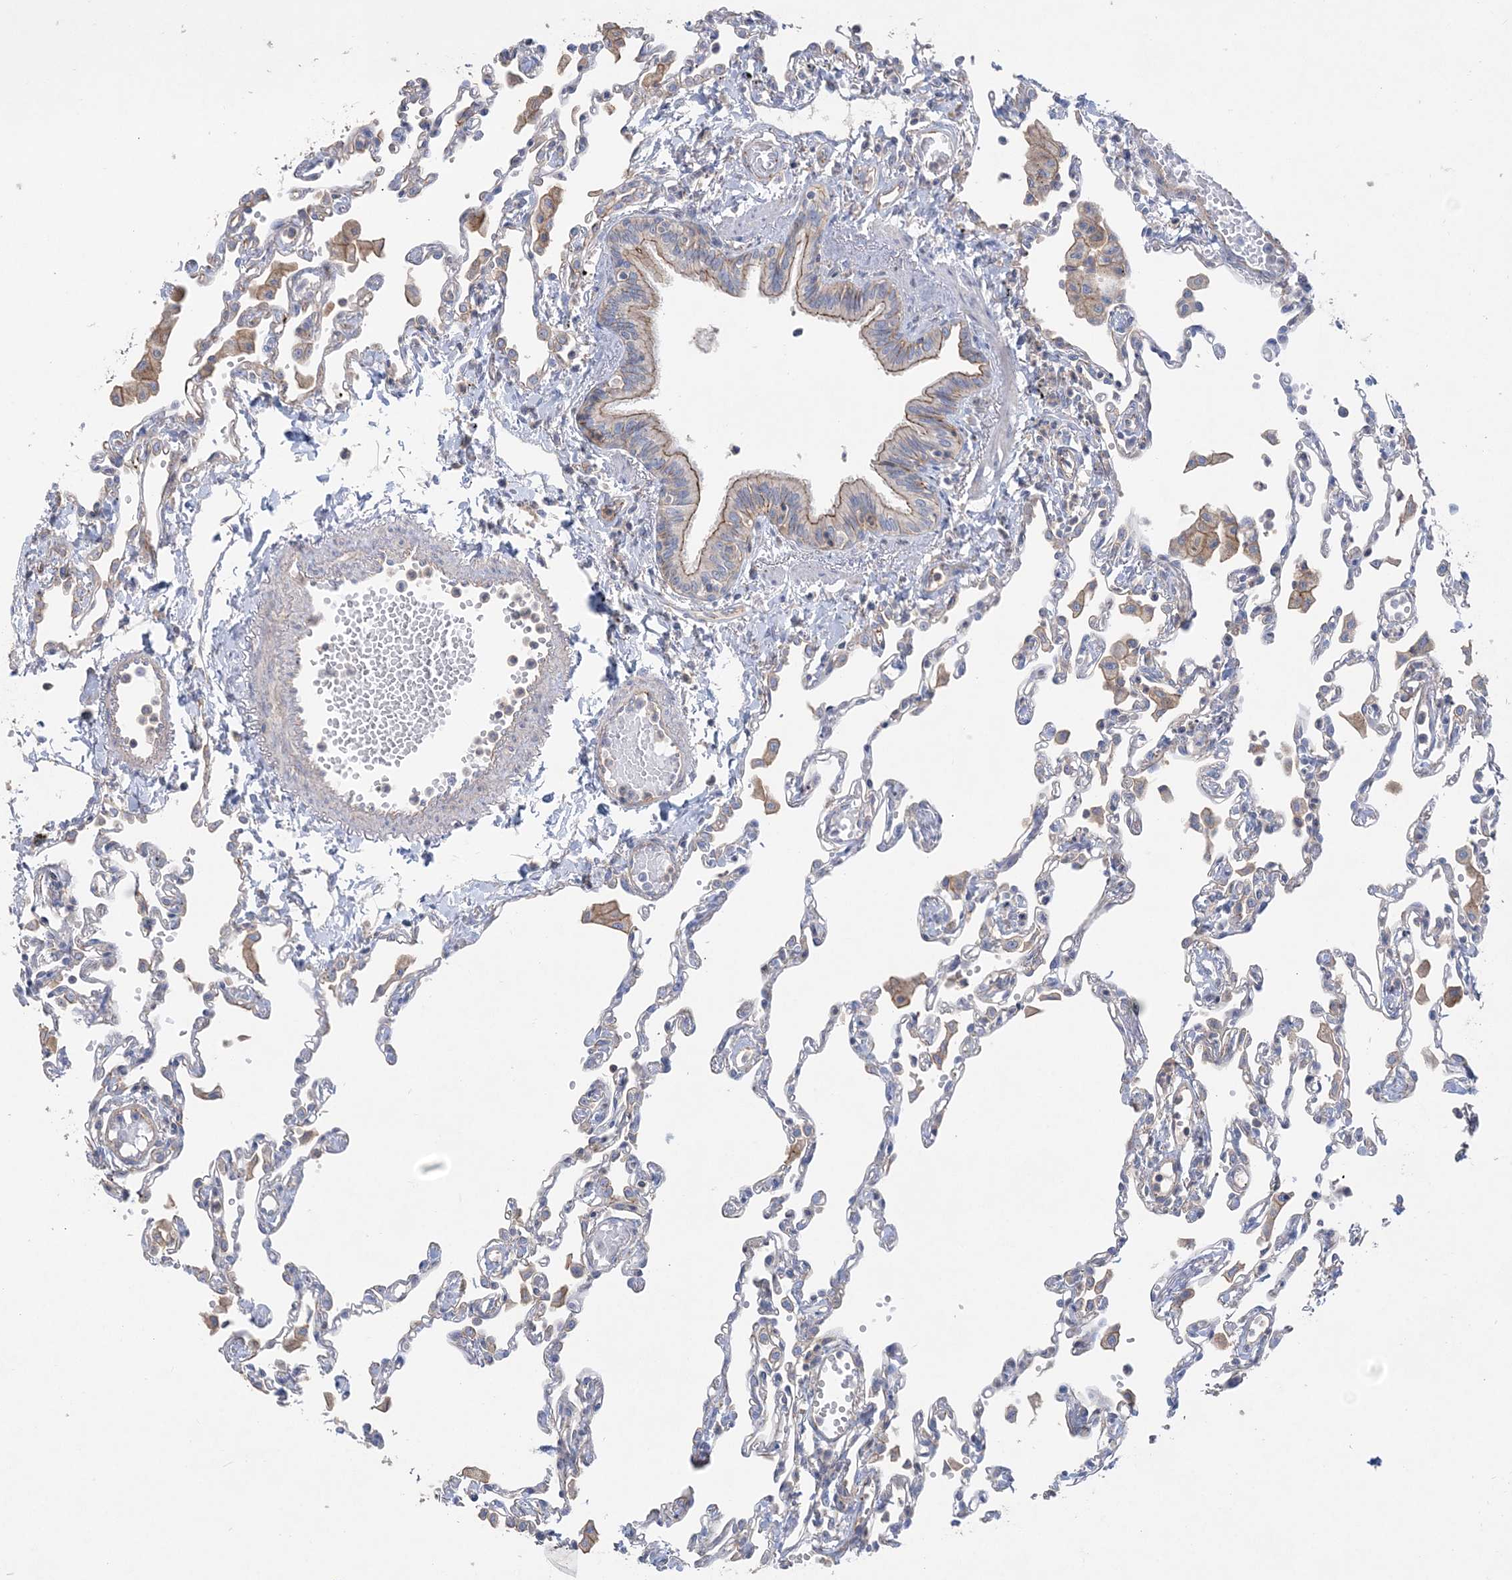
{"staining": {"intensity": "negative", "quantity": "none", "location": "none"}, "tissue": "lung", "cell_type": "Alveolar cells", "image_type": "normal", "snomed": [{"axis": "morphology", "description": "Normal tissue, NOS"}, {"axis": "topography", "description": "Bronchus"}, {"axis": "topography", "description": "Lung"}], "caption": "Immunohistochemical staining of unremarkable lung demonstrates no significant positivity in alveolar cells.", "gene": "PIGC", "patient": {"sex": "female", "age": 49}}